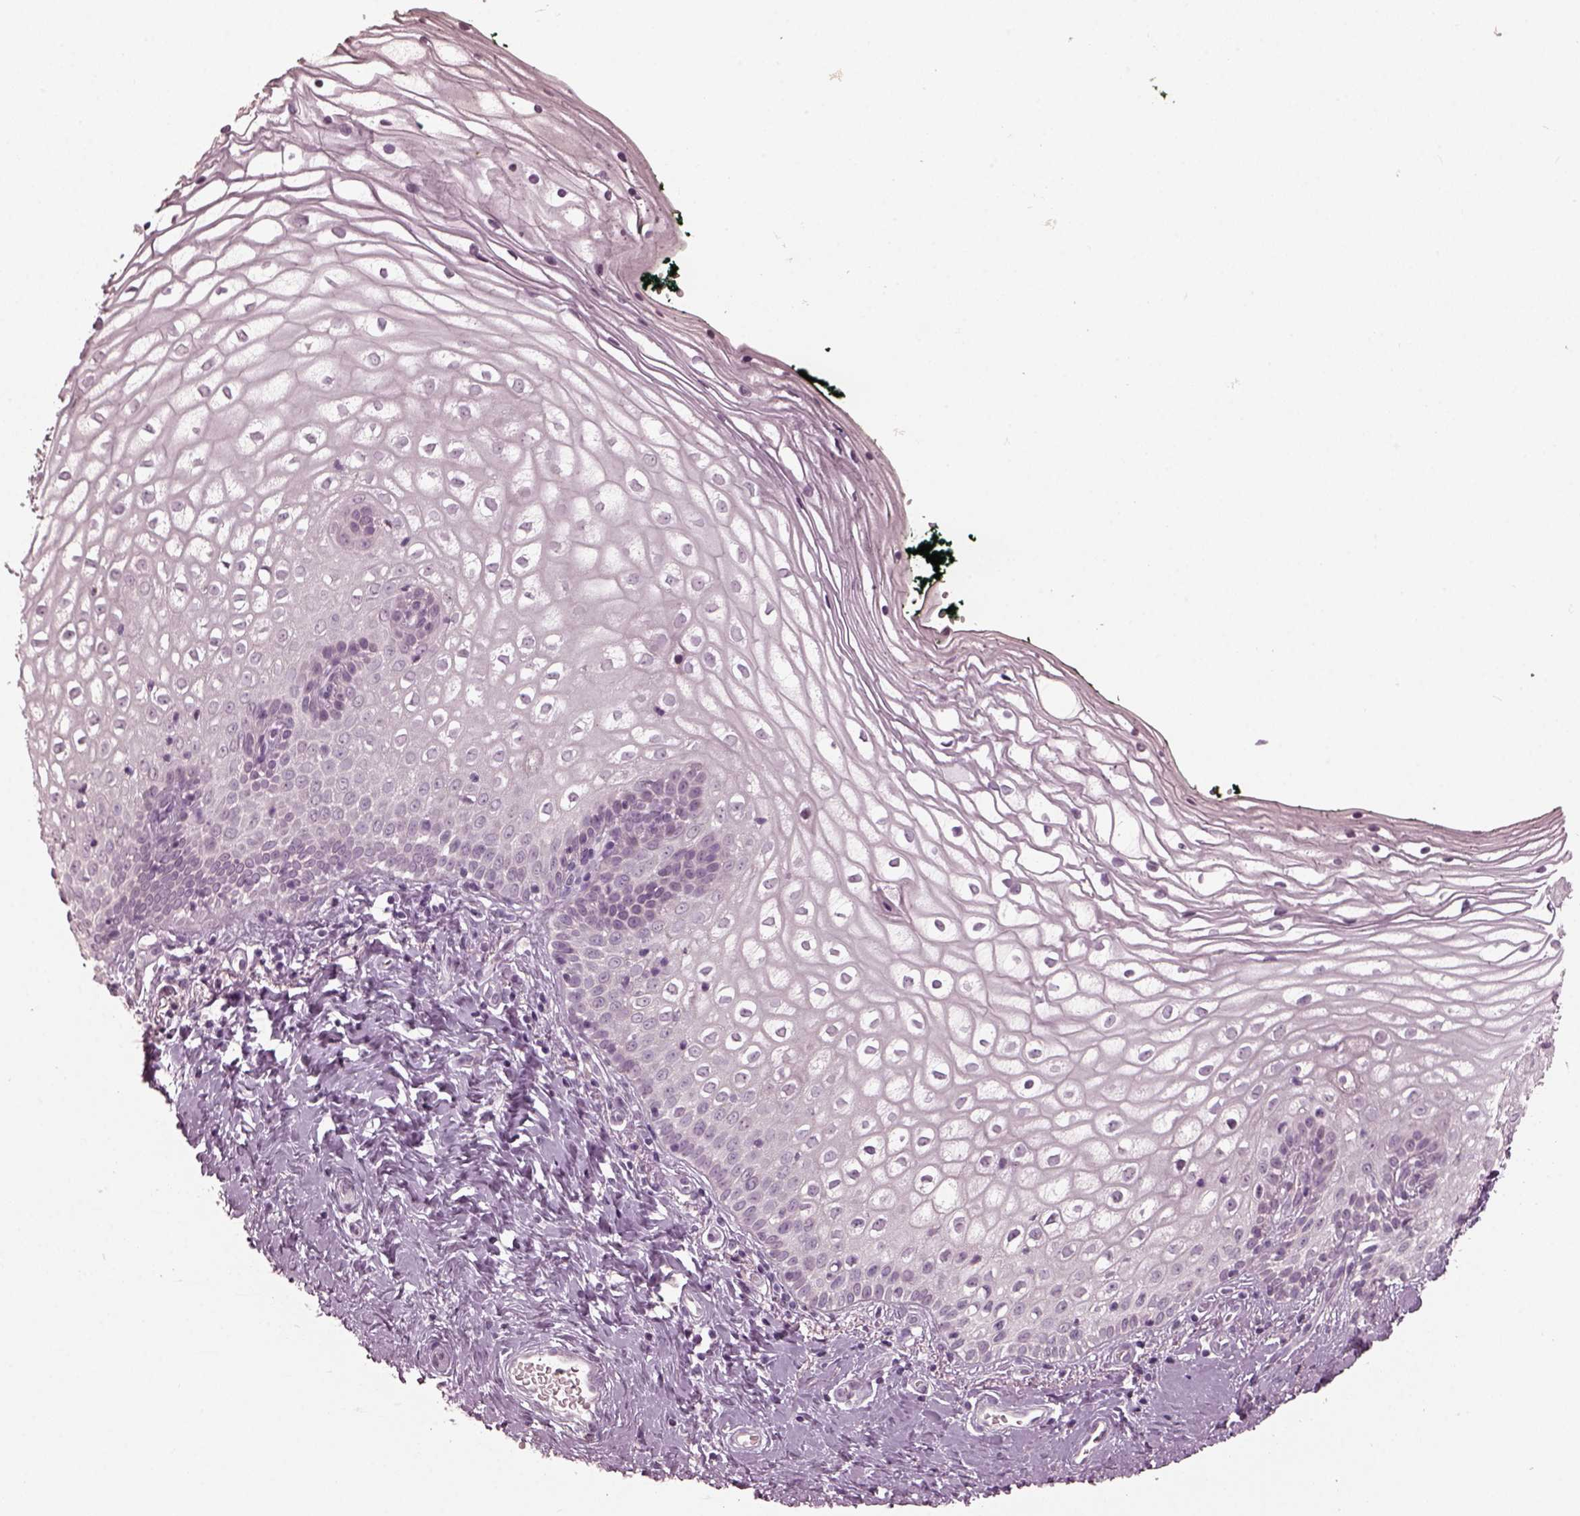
{"staining": {"intensity": "negative", "quantity": "none", "location": "none"}, "tissue": "vagina", "cell_type": "Squamous epithelial cells", "image_type": "normal", "snomed": [{"axis": "morphology", "description": "Normal tissue, NOS"}, {"axis": "topography", "description": "Vagina"}], "caption": "Photomicrograph shows no significant protein expression in squamous epithelial cells of unremarkable vagina.", "gene": "RCVRN", "patient": {"sex": "female", "age": 47}}